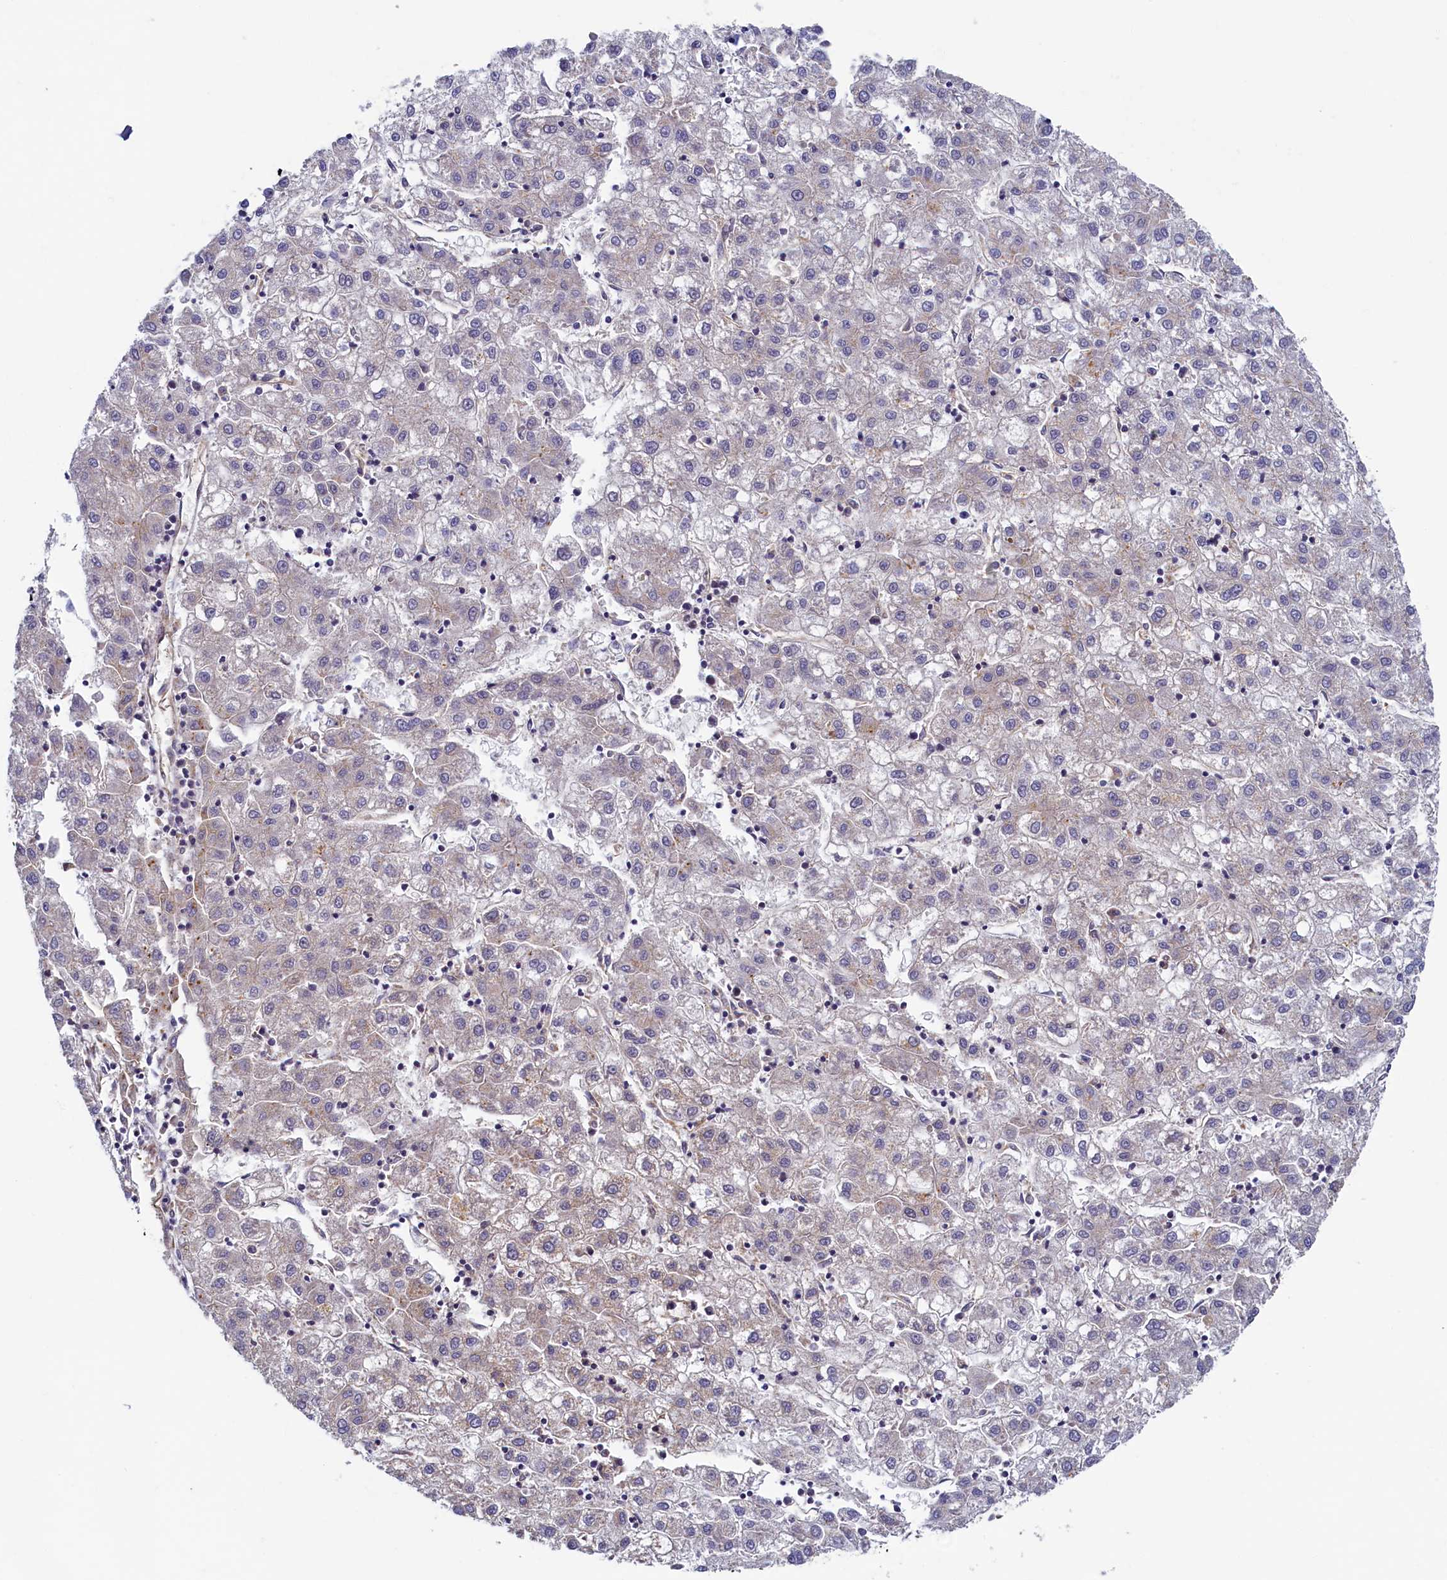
{"staining": {"intensity": "weak", "quantity": "<25%", "location": "cytoplasmic/membranous"}, "tissue": "liver cancer", "cell_type": "Tumor cells", "image_type": "cancer", "snomed": [{"axis": "morphology", "description": "Carcinoma, Hepatocellular, NOS"}, {"axis": "topography", "description": "Liver"}], "caption": "Tumor cells are negative for brown protein staining in liver cancer (hepatocellular carcinoma).", "gene": "STX12", "patient": {"sex": "male", "age": 72}}